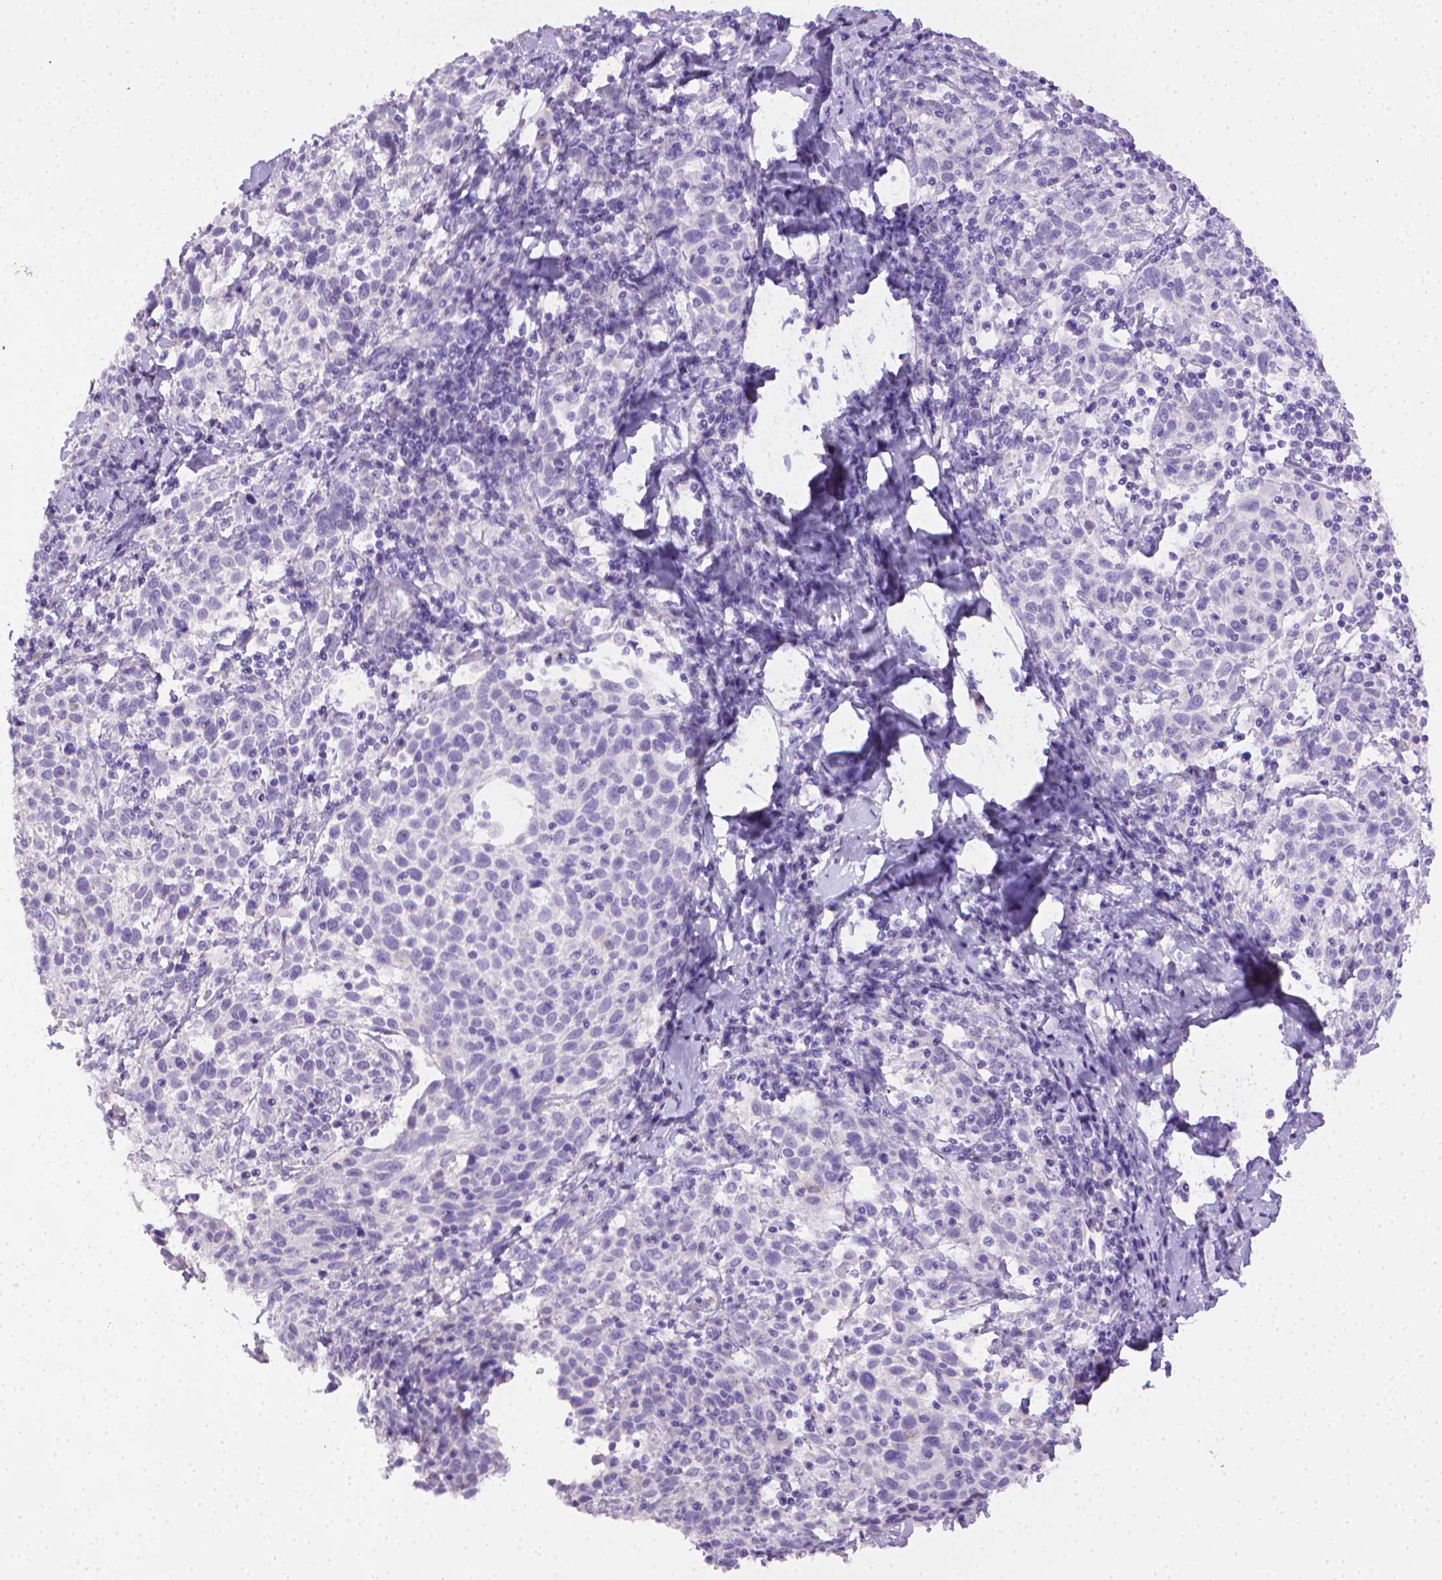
{"staining": {"intensity": "negative", "quantity": "none", "location": "none"}, "tissue": "cervical cancer", "cell_type": "Tumor cells", "image_type": "cancer", "snomed": [{"axis": "morphology", "description": "Squamous cell carcinoma, NOS"}, {"axis": "topography", "description": "Cervix"}], "caption": "Human cervical squamous cell carcinoma stained for a protein using immunohistochemistry demonstrates no positivity in tumor cells.", "gene": "PNMA2", "patient": {"sex": "female", "age": 61}}